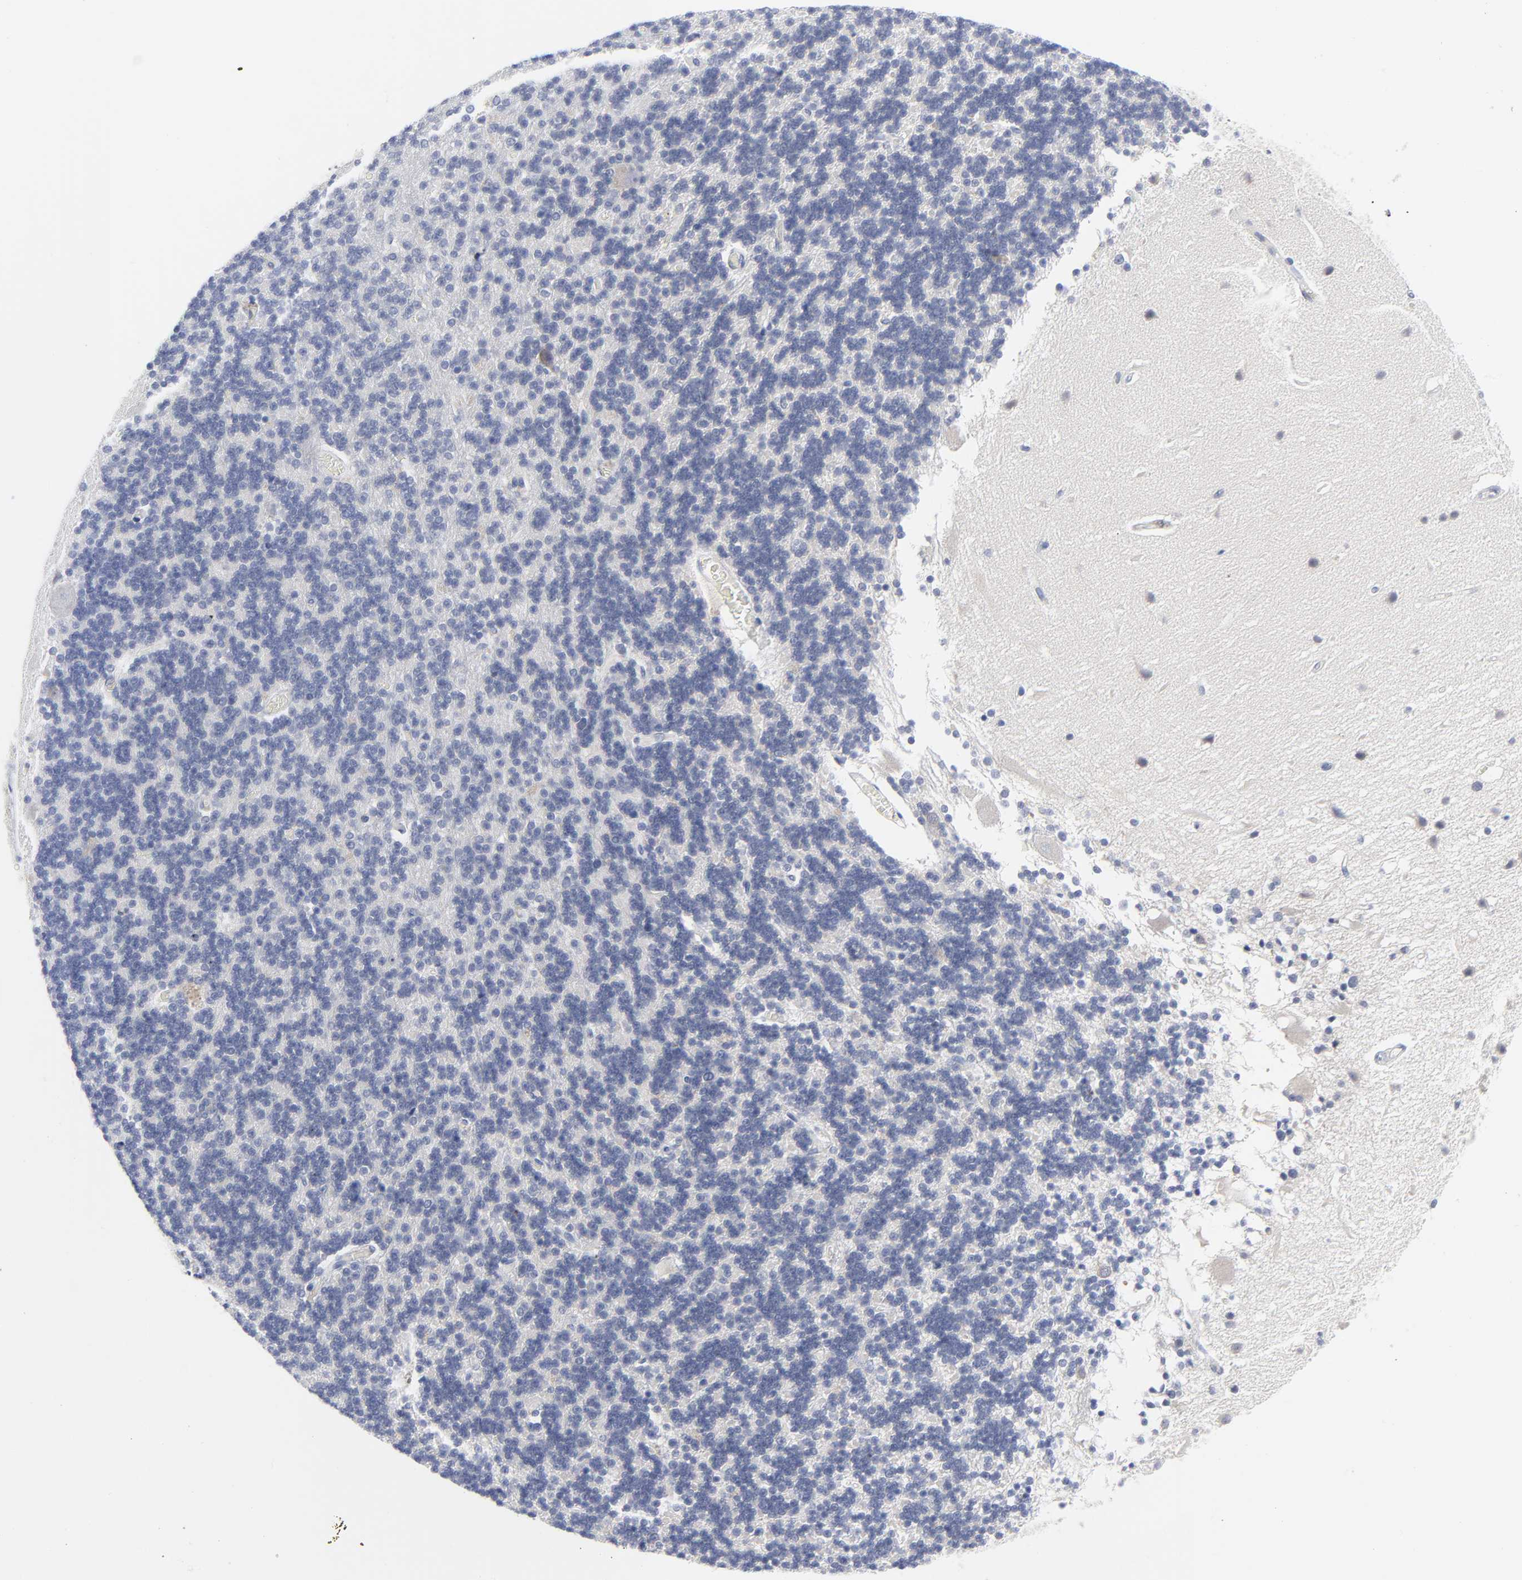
{"staining": {"intensity": "negative", "quantity": "none", "location": "none"}, "tissue": "cerebellum", "cell_type": "Cells in granular layer", "image_type": "normal", "snomed": [{"axis": "morphology", "description": "Normal tissue, NOS"}, {"axis": "topography", "description": "Cerebellum"}], "caption": "A high-resolution histopathology image shows IHC staining of benign cerebellum, which shows no significant positivity in cells in granular layer.", "gene": "CLEC4G", "patient": {"sex": "female", "age": 54}}